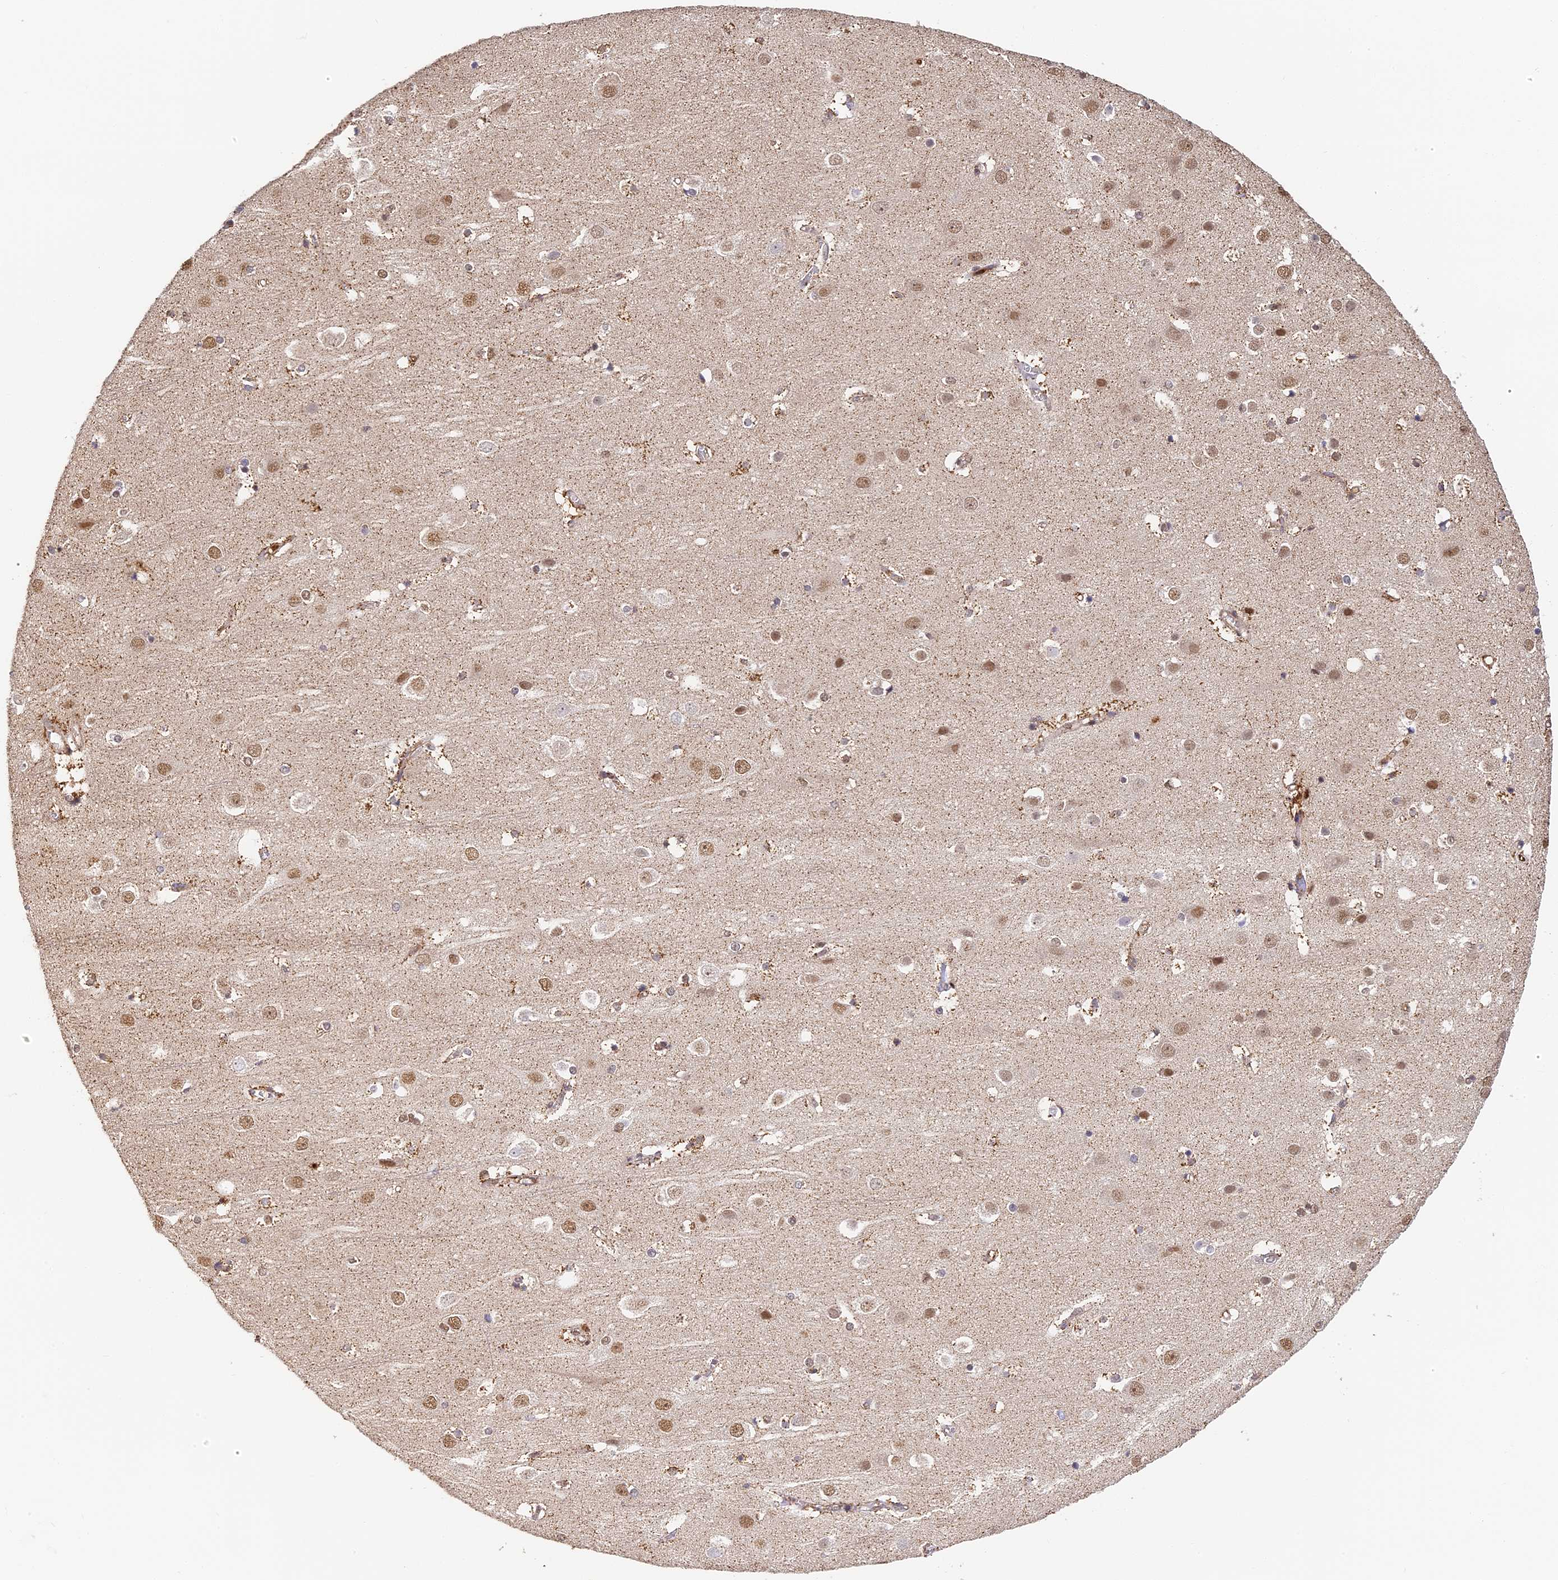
{"staining": {"intensity": "moderate", "quantity": "25%-75%", "location": "cytoplasmic/membranous"}, "tissue": "cerebral cortex", "cell_type": "Endothelial cells", "image_type": "normal", "snomed": [{"axis": "morphology", "description": "Normal tissue, NOS"}, {"axis": "topography", "description": "Cerebral cortex"}], "caption": "The image reveals staining of benign cerebral cortex, revealing moderate cytoplasmic/membranous protein expression (brown color) within endothelial cells. (DAB IHC with brightfield microscopy, high magnification).", "gene": "ENSG00000268870", "patient": {"sex": "male", "age": 54}}